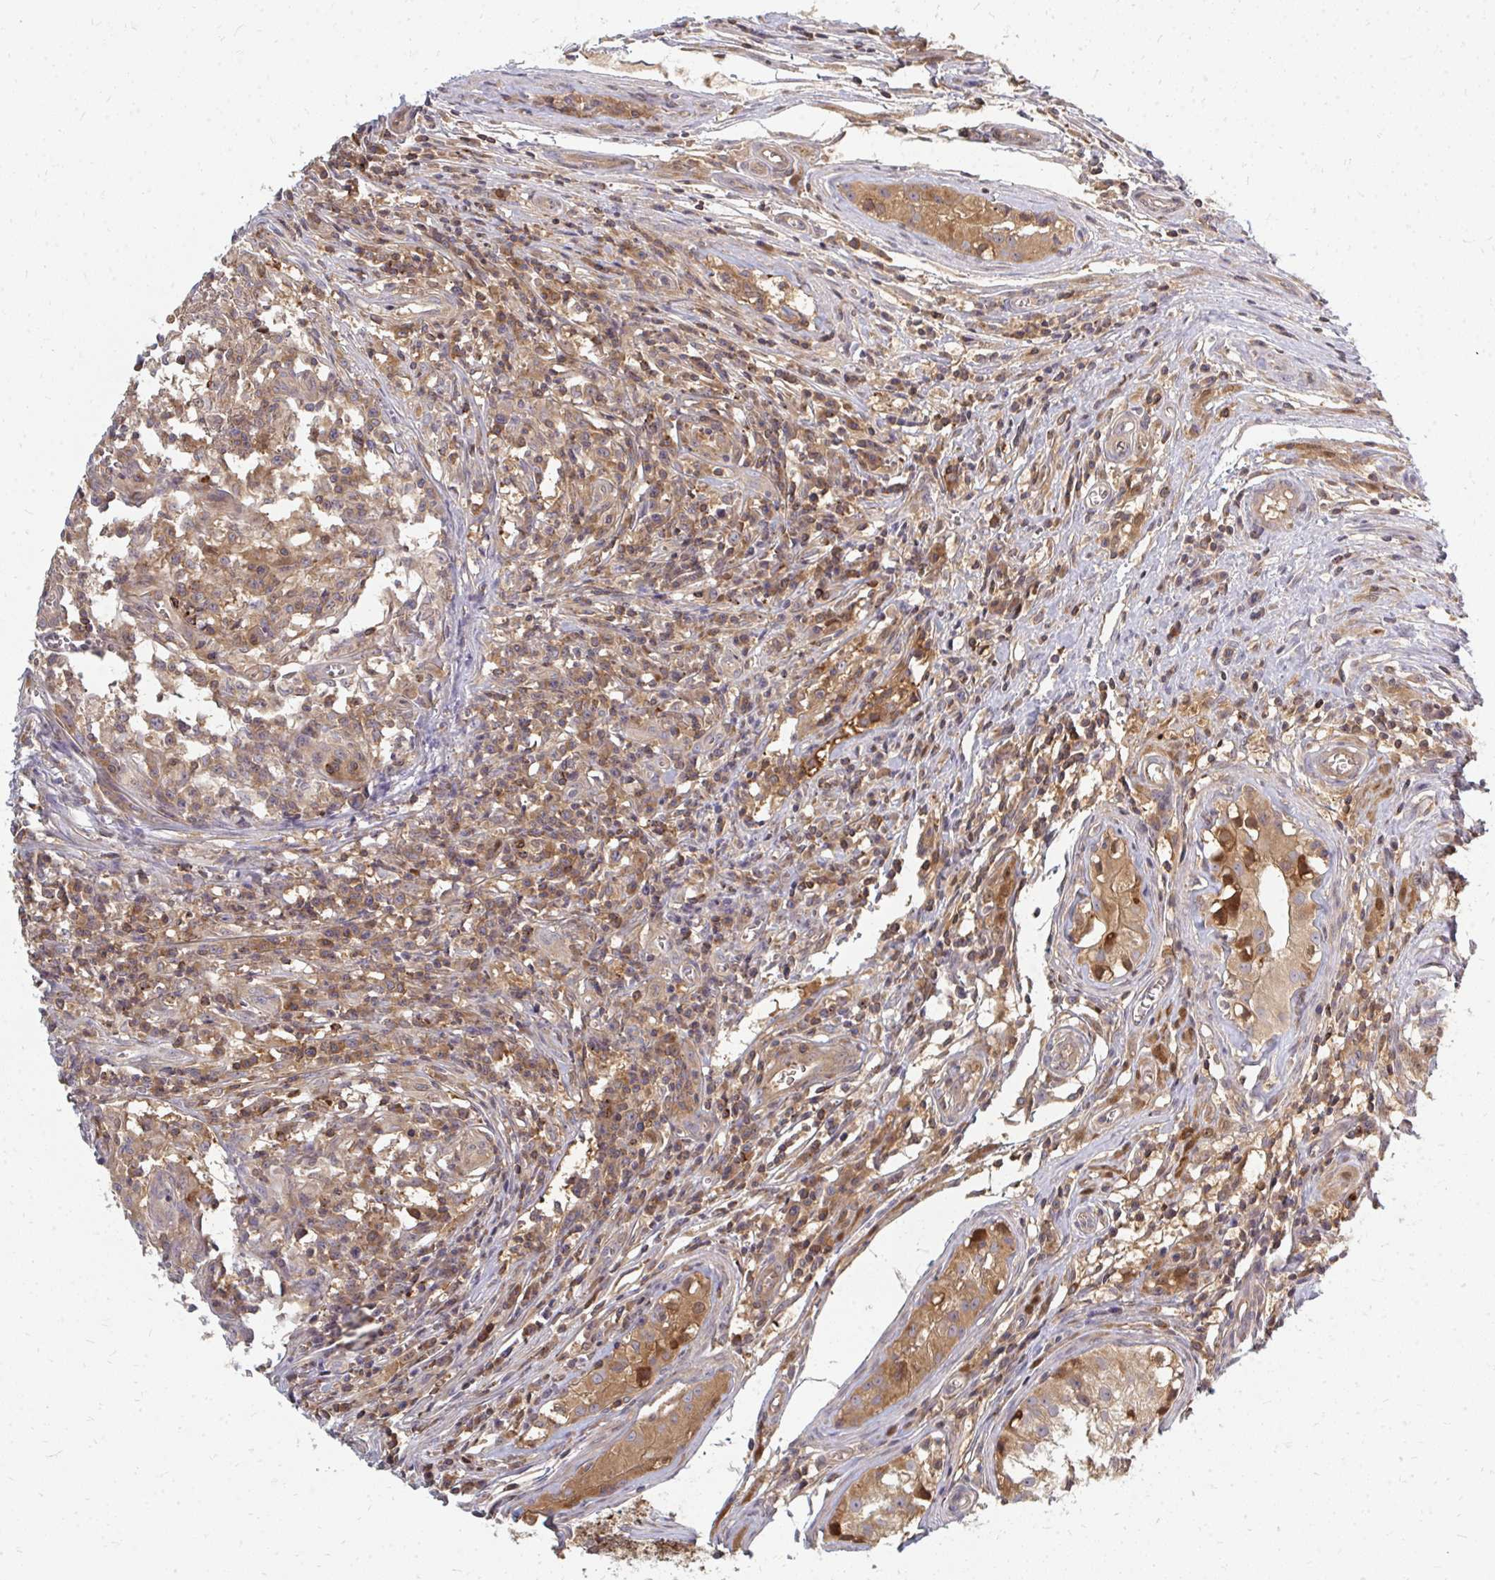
{"staining": {"intensity": "moderate", "quantity": ">75%", "location": "cytoplasmic/membranous"}, "tissue": "testis cancer", "cell_type": "Tumor cells", "image_type": "cancer", "snomed": [{"axis": "morphology", "description": "Carcinoma, Embryonal, NOS"}, {"axis": "topography", "description": "Testis"}], "caption": "High-magnification brightfield microscopy of testis cancer stained with DAB (brown) and counterstained with hematoxylin (blue). tumor cells exhibit moderate cytoplasmic/membranous expression is present in about>75% of cells.", "gene": "ZNF285", "patient": {"sex": "male", "age": 22}}